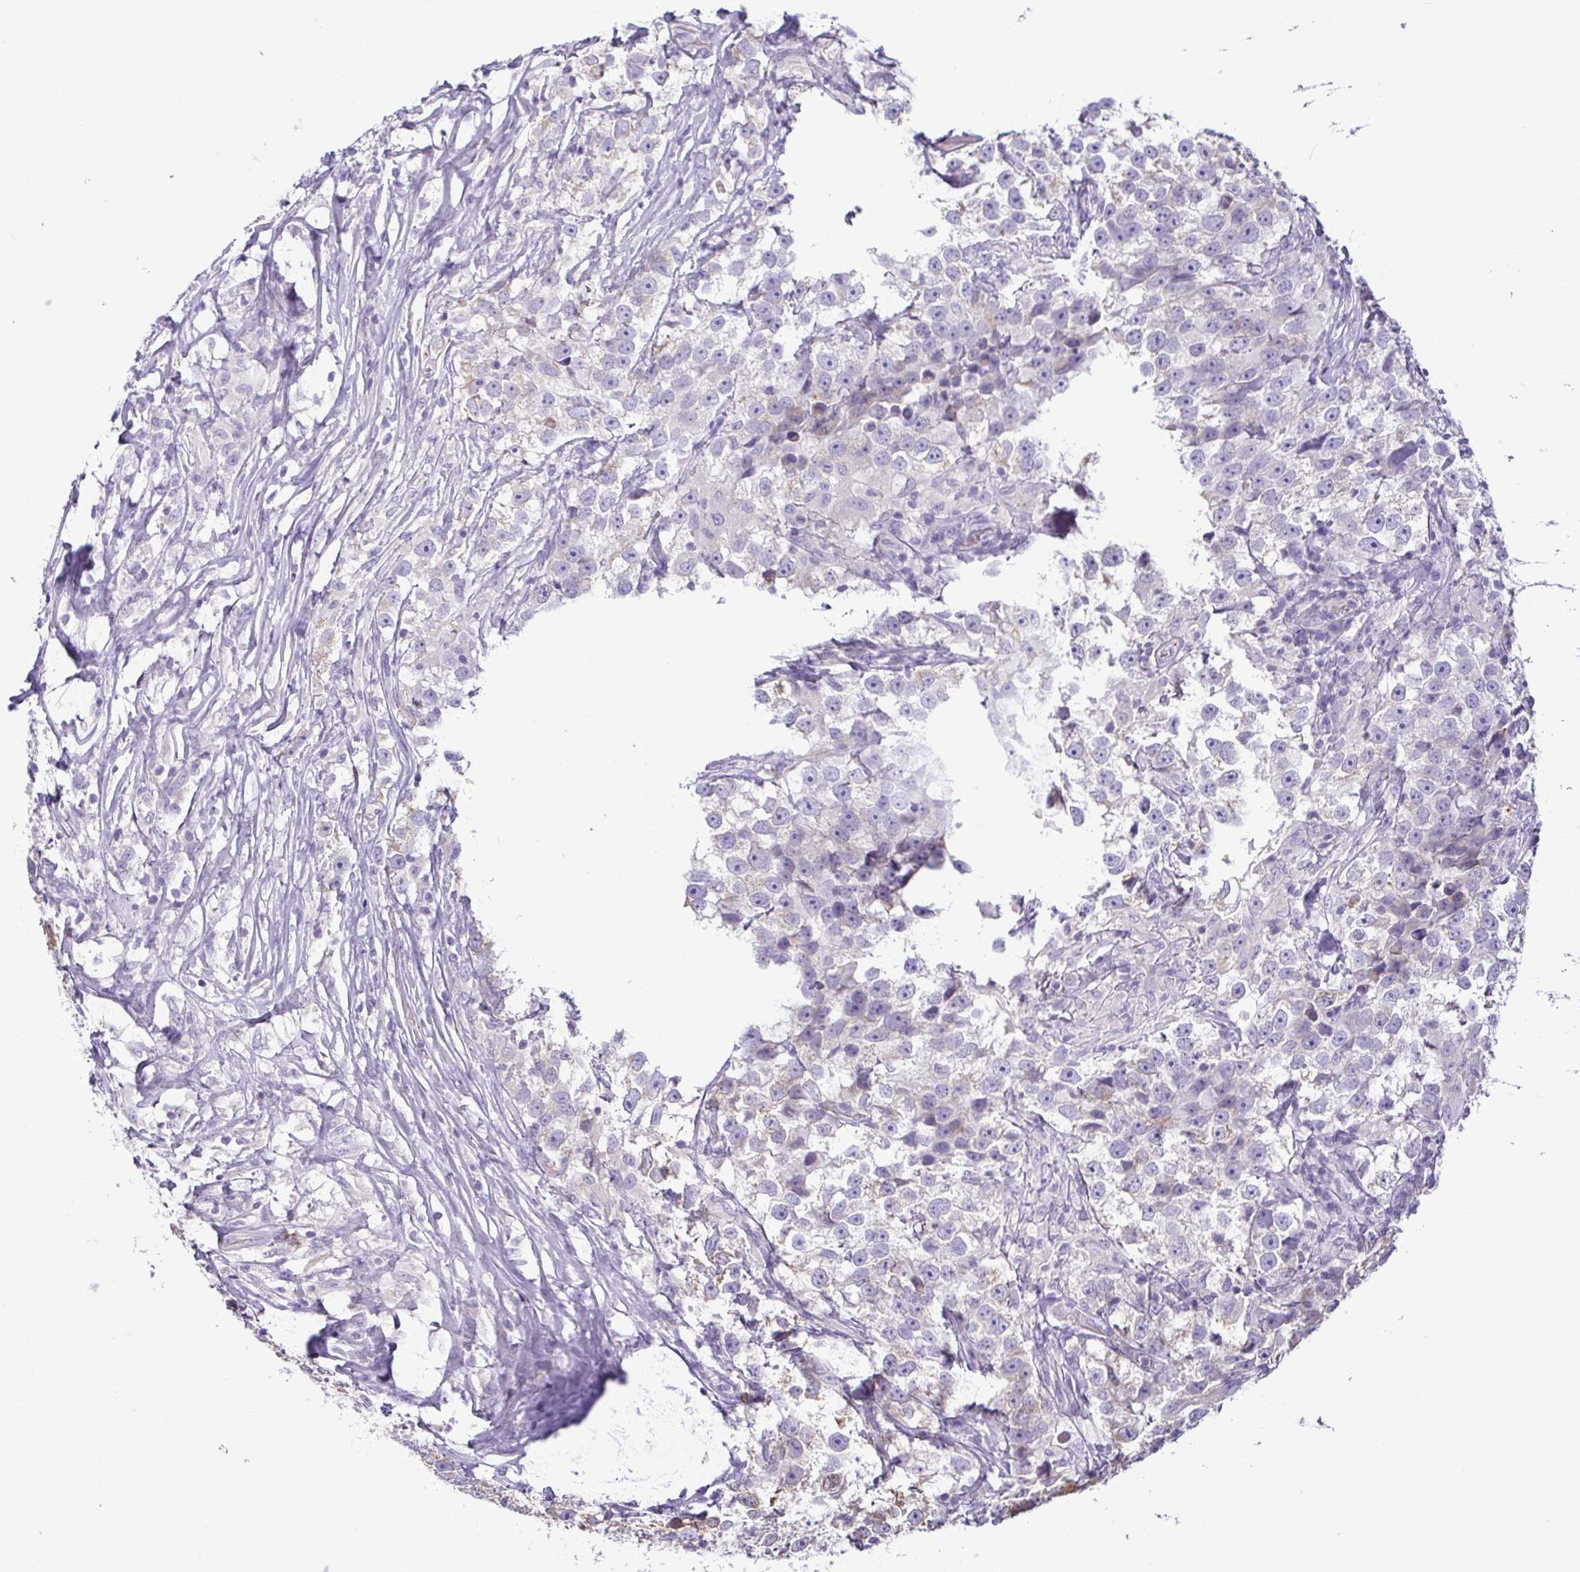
{"staining": {"intensity": "negative", "quantity": "none", "location": "none"}, "tissue": "testis cancer", "cell_type": "Tumor cells", "image_type": "cancer", "snomed": [{"axis": "morphology", "description": "Seminoma, NOS"}, {"axis": "topography", "description": "Testis"}], "caption": "Tumor cells show no significant staining in seminoma (testis).", "gene": "MYL10", "patient": {"sex": "male", "age": 46}}